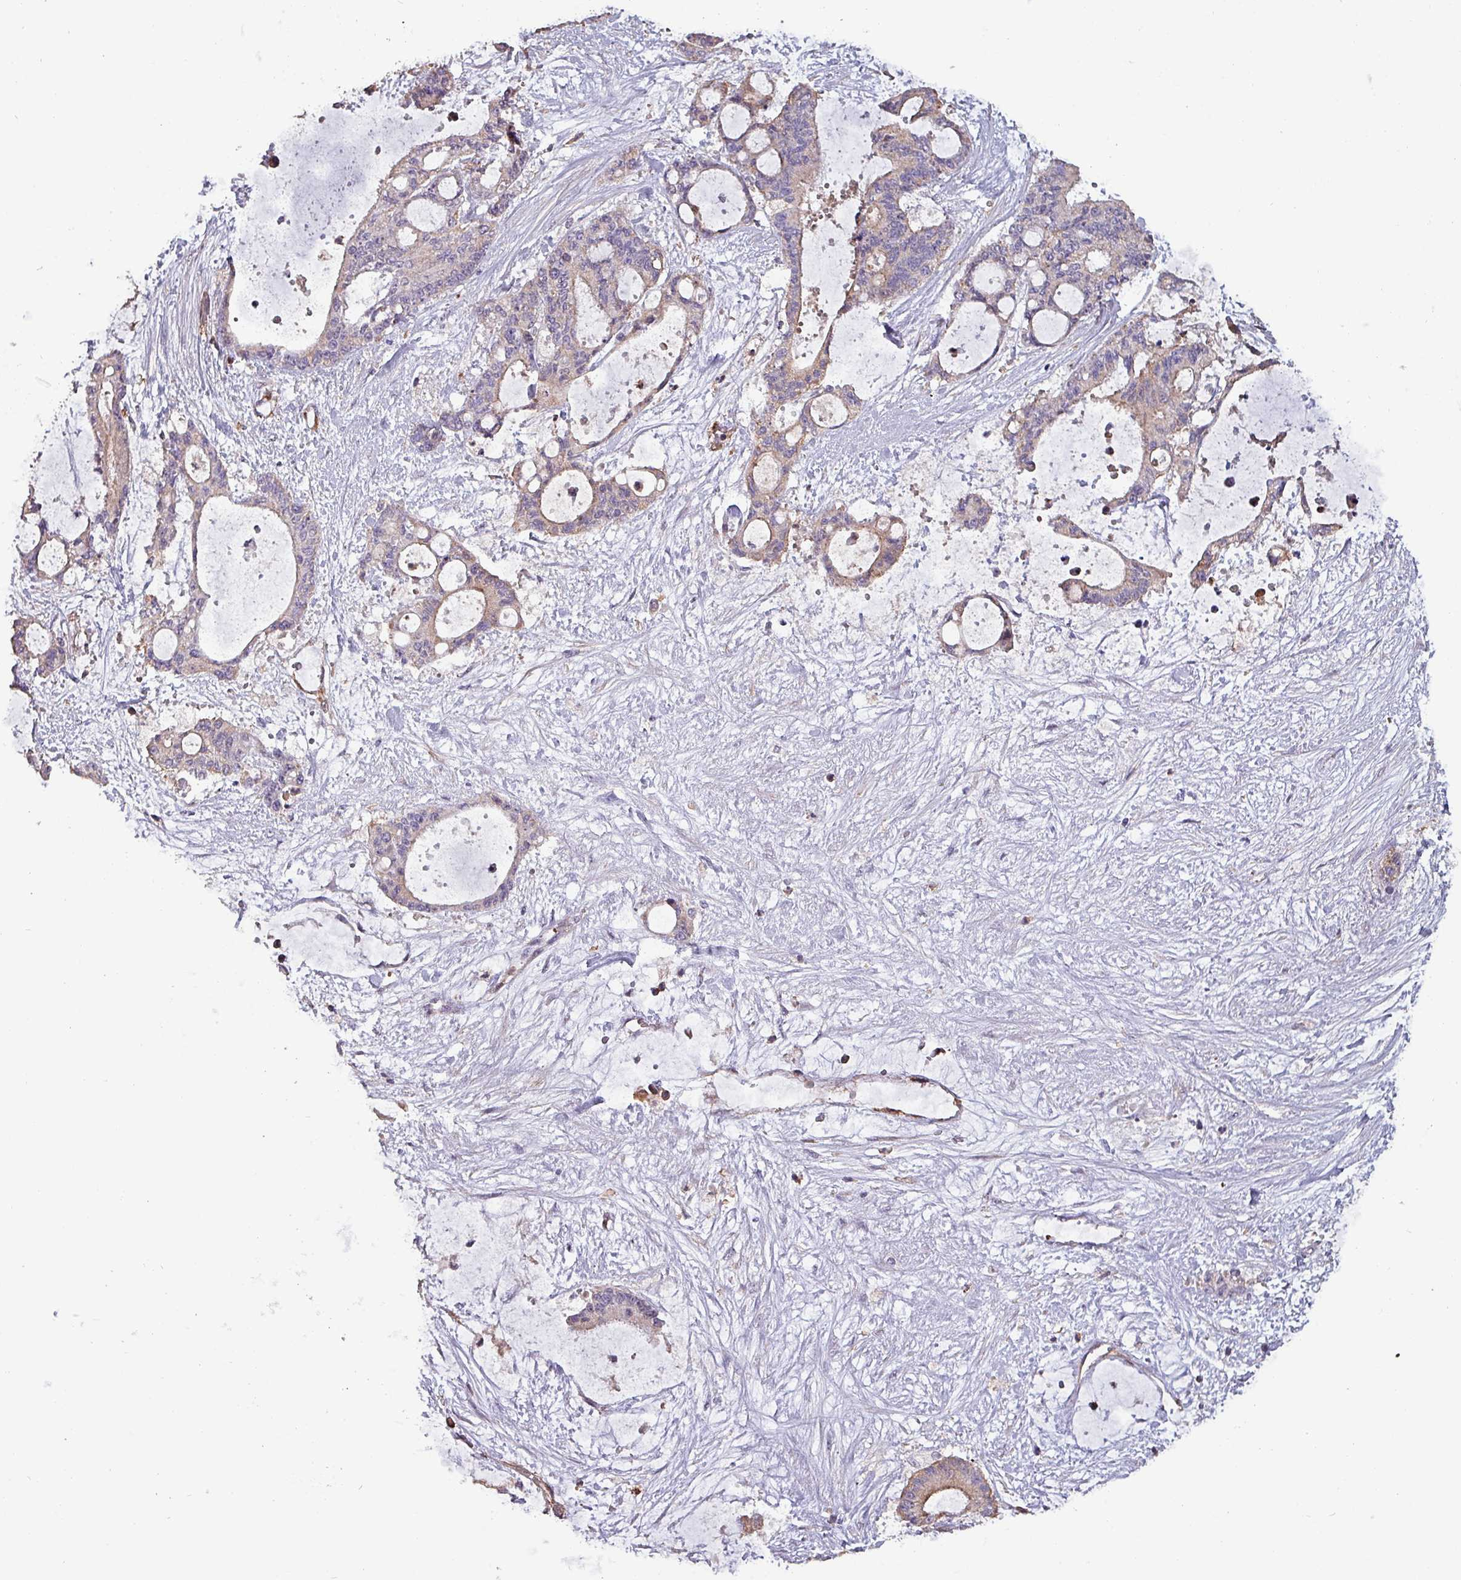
{"staining": {"intensity": "weak", "quantity": ">75%", "location": "cytoplasmic/membranous"}, "tissue": "liver cancer", "cell_type": "Tumor cells", "image_type": "cancer", "snomed": [{"axis": "morphology", "description": "Normal tissue, NOS"}, {"axis": "morphology", "description": "Cholangiocarcinoma"}, {"axis": "topography", "description": "Liver"}, {"axis": "topography", "description": "Peripheral nerve tissue"}], "caption": "Liver cancer stained for a protein (brown) shows weak cytoplasmic/membranous positive positivity in about >75% of tumor cells.", "gene": "SCIN", "patient": {"sex": "female", "age": 73}}